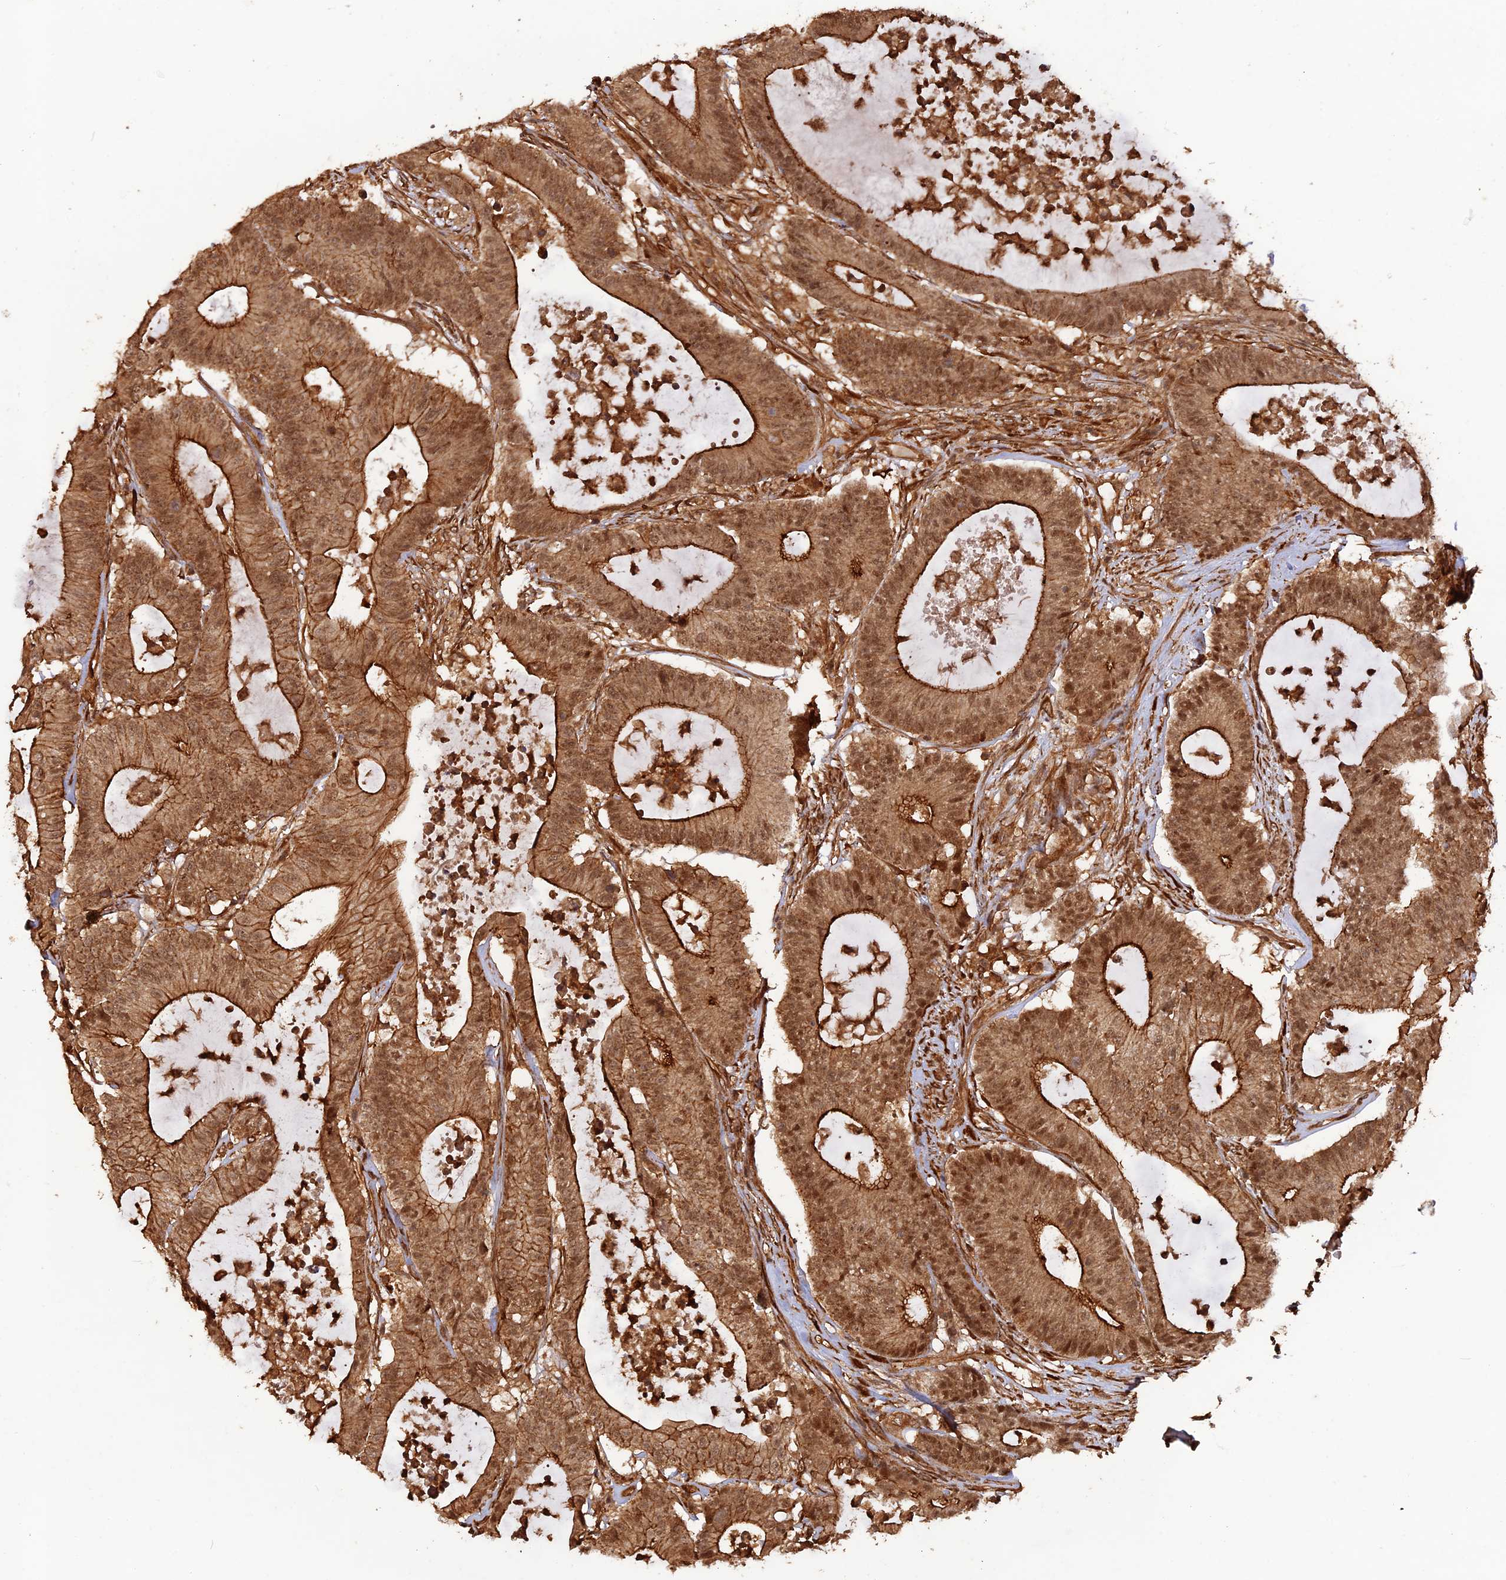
{"staining": {"intensity": "moderate", "quantity": ">75%", "location": "cytoplasmic/membranous,nuclear"}, "tissue": "colorectal cancer", "cell_type": "Tumor cells", "image_type": "cancer", "snomed": [{"axis": "morphology", "description": "Adenocarcinoma, NOS"}, {"axis": "topography", "description": "Colon"}], "caption": "Adenocarcinoma (colorectal) stained with a protein marker shows moderate staining in tumor cells.", "gene": "CCDC174", "patient": {"sex": "female", "age": 84}}